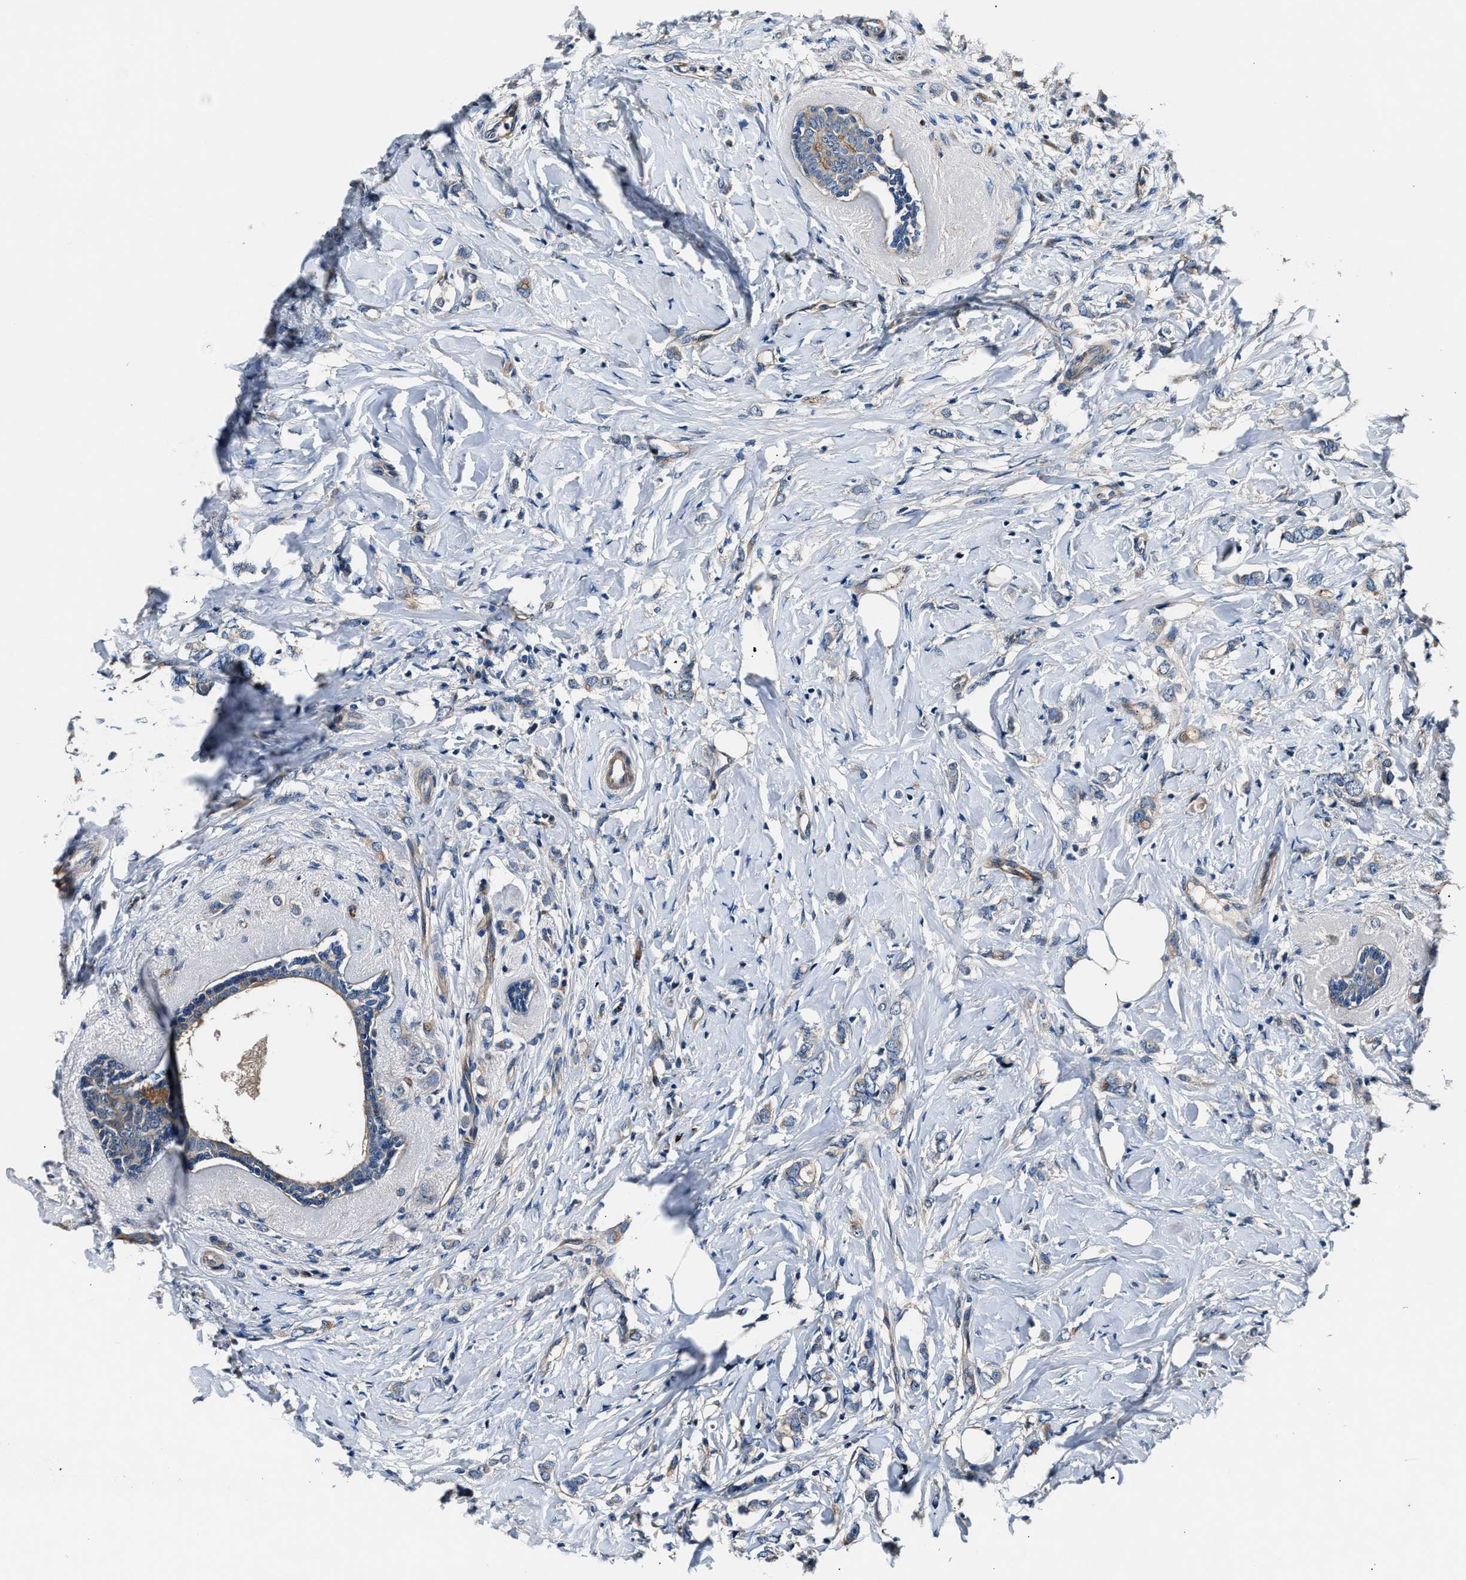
{"staining": {"intensity": "negative", "quantity": "none", "location": "none"}, "tissue": "breast cancer", "cell_type": "Tumor cells", "image_type": "cancer", "snomed": [{"axis": "morphology", "description": "Normal tissue, NOS"}, {"axis": "morphology", "description": "Lobular carcinoma"}, {"axis": "topography", "description": "Breast"}], "caption": "A histopathology image of breast cancer (lobular carcinoma) stained for a protein demonstrates no brown staining in tumor cells. (Immunohistochemistry, brightfield microscopy, high magnification).", "gene": "MPDZ", "patient": {"sex": "female", "age": 47}}